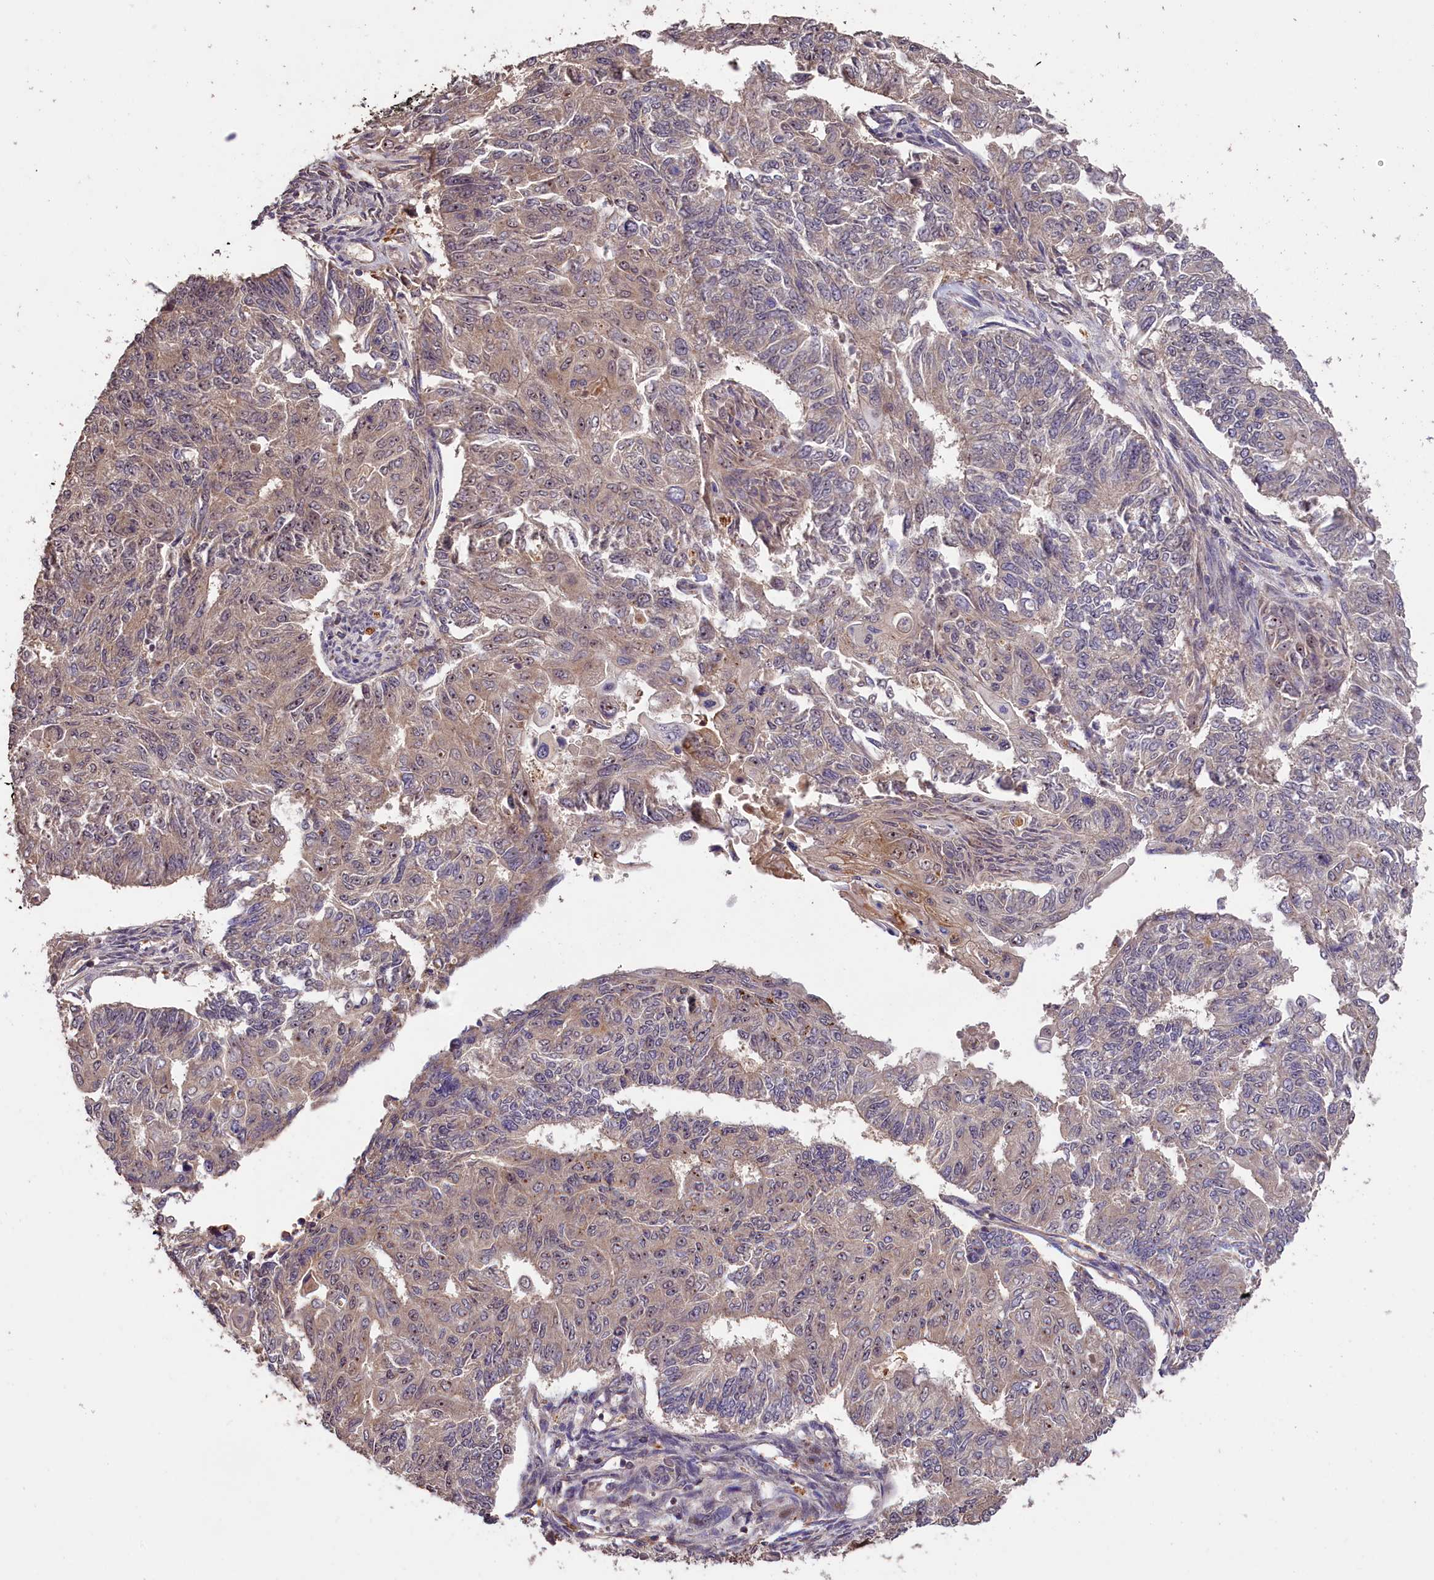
{"staining": {"intensity": "weak", "quantity": "25%-75%", "location": "cytoplasmic/membranous"}, "tissue": "endometrial cancer", "cell_type": "Tumor cells", "image_type": "cancer", "snomed": [{"axis": "morphology", "description": "Adenocarcinoma, NOS"}, {"axis": "topography", "description": "Endometrium"}], "caption": "Protein staining of endometrial adenocarcinoma tissue shows weak cytoplasmic/membranous expression in approximately 25%-75% of tumor cells.", "gene": "PHAF1", "patient": {"sex": "female", "age": 32}}